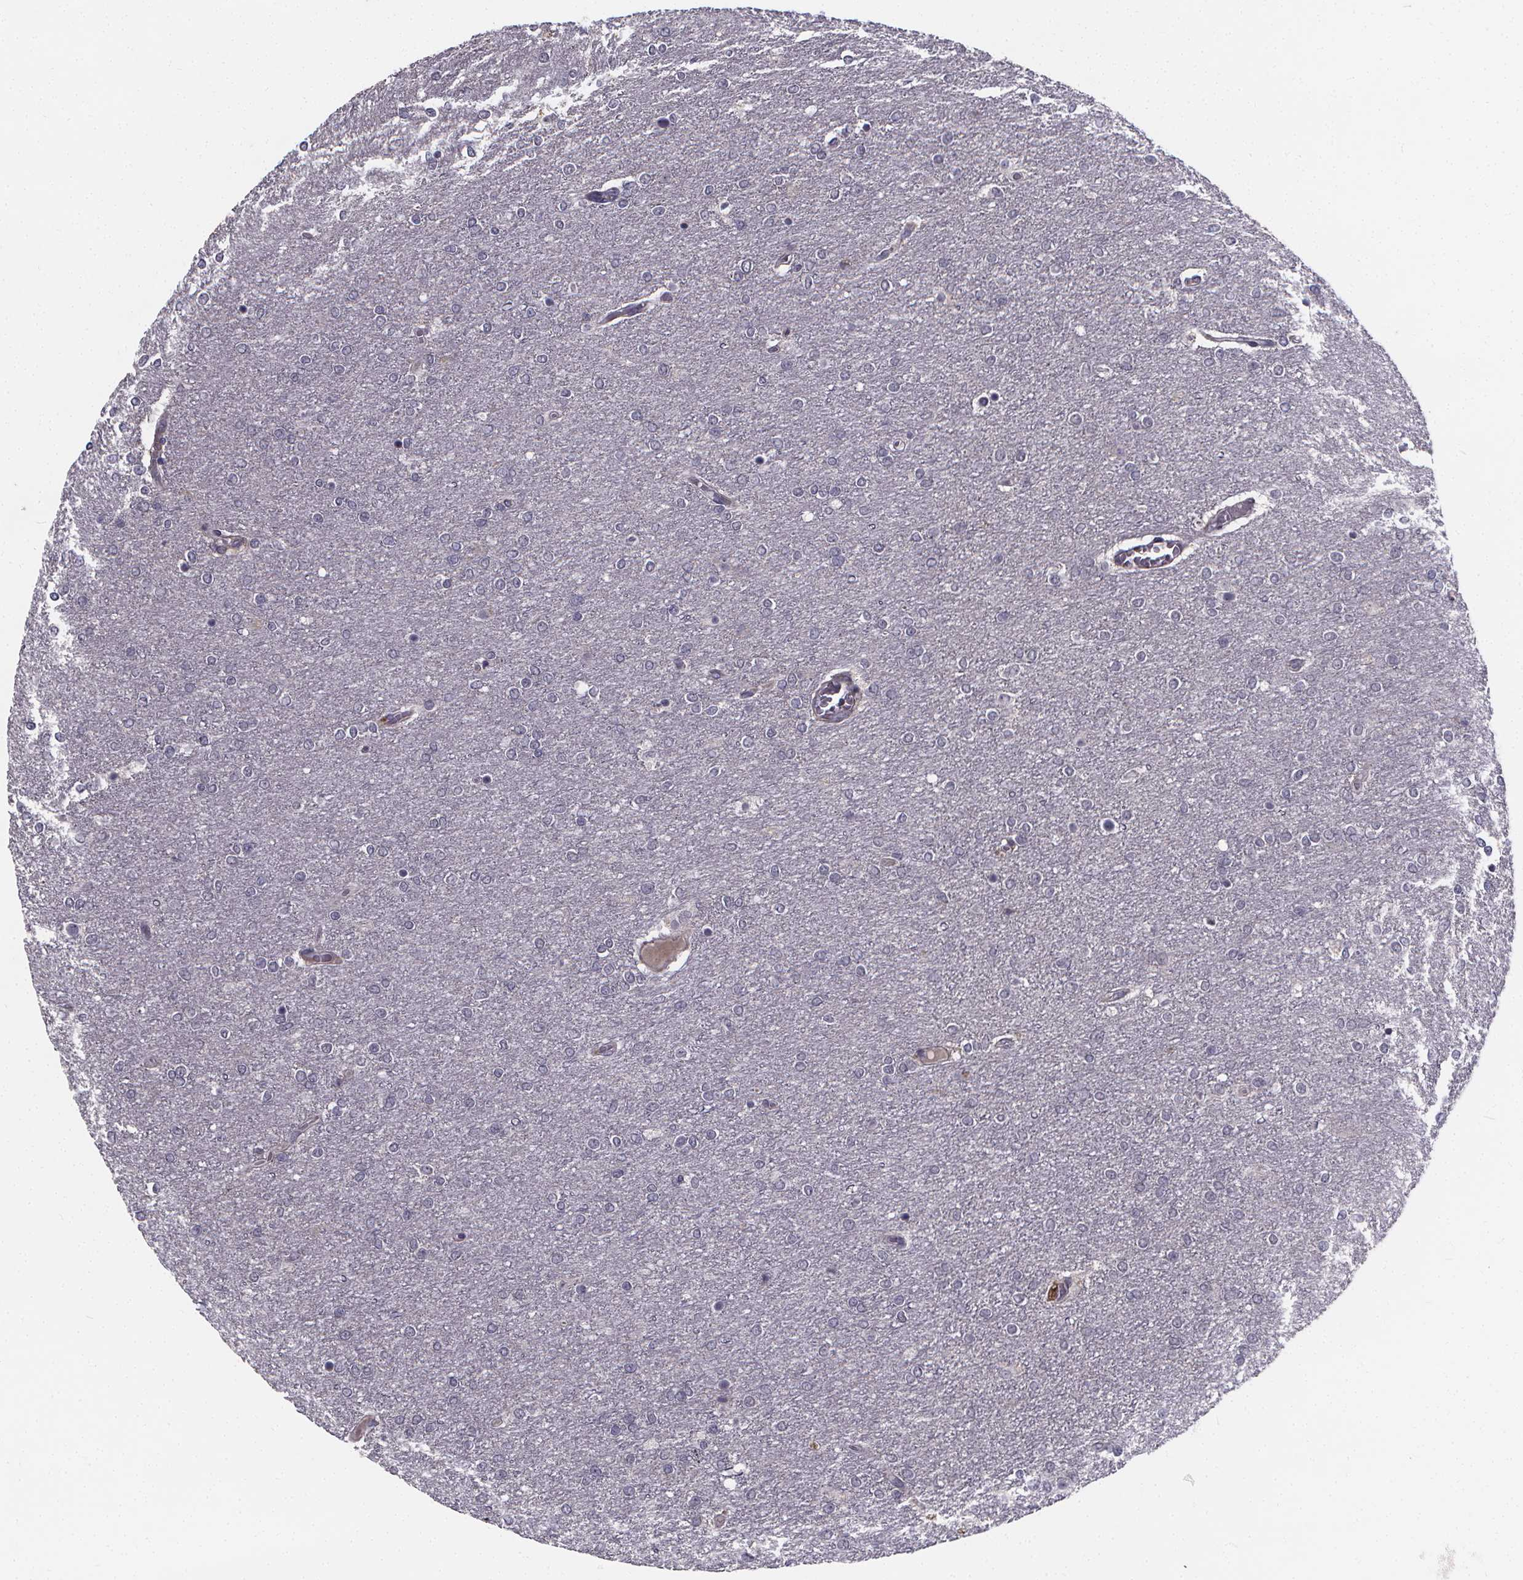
{"staining": {"intensity": "negative", "quantity": "none", "location": "none"}, "tissue": "glioma", "cell_type": "Tumor cells", "image_type": "cancer", "snomed": [{"axis": "morphology", "description": "Glioma, malignant, High grade"}, {"axis": "topography", "description": "Brain"}], "caption": "Immunohistochemistry micrograph of human high-grade glioma (malignant) stained for a protein (brown), which exhibits no positivity in tumor cells.", "gene": "FBXW2", "patient": {"sex": "female", "age": 61}}